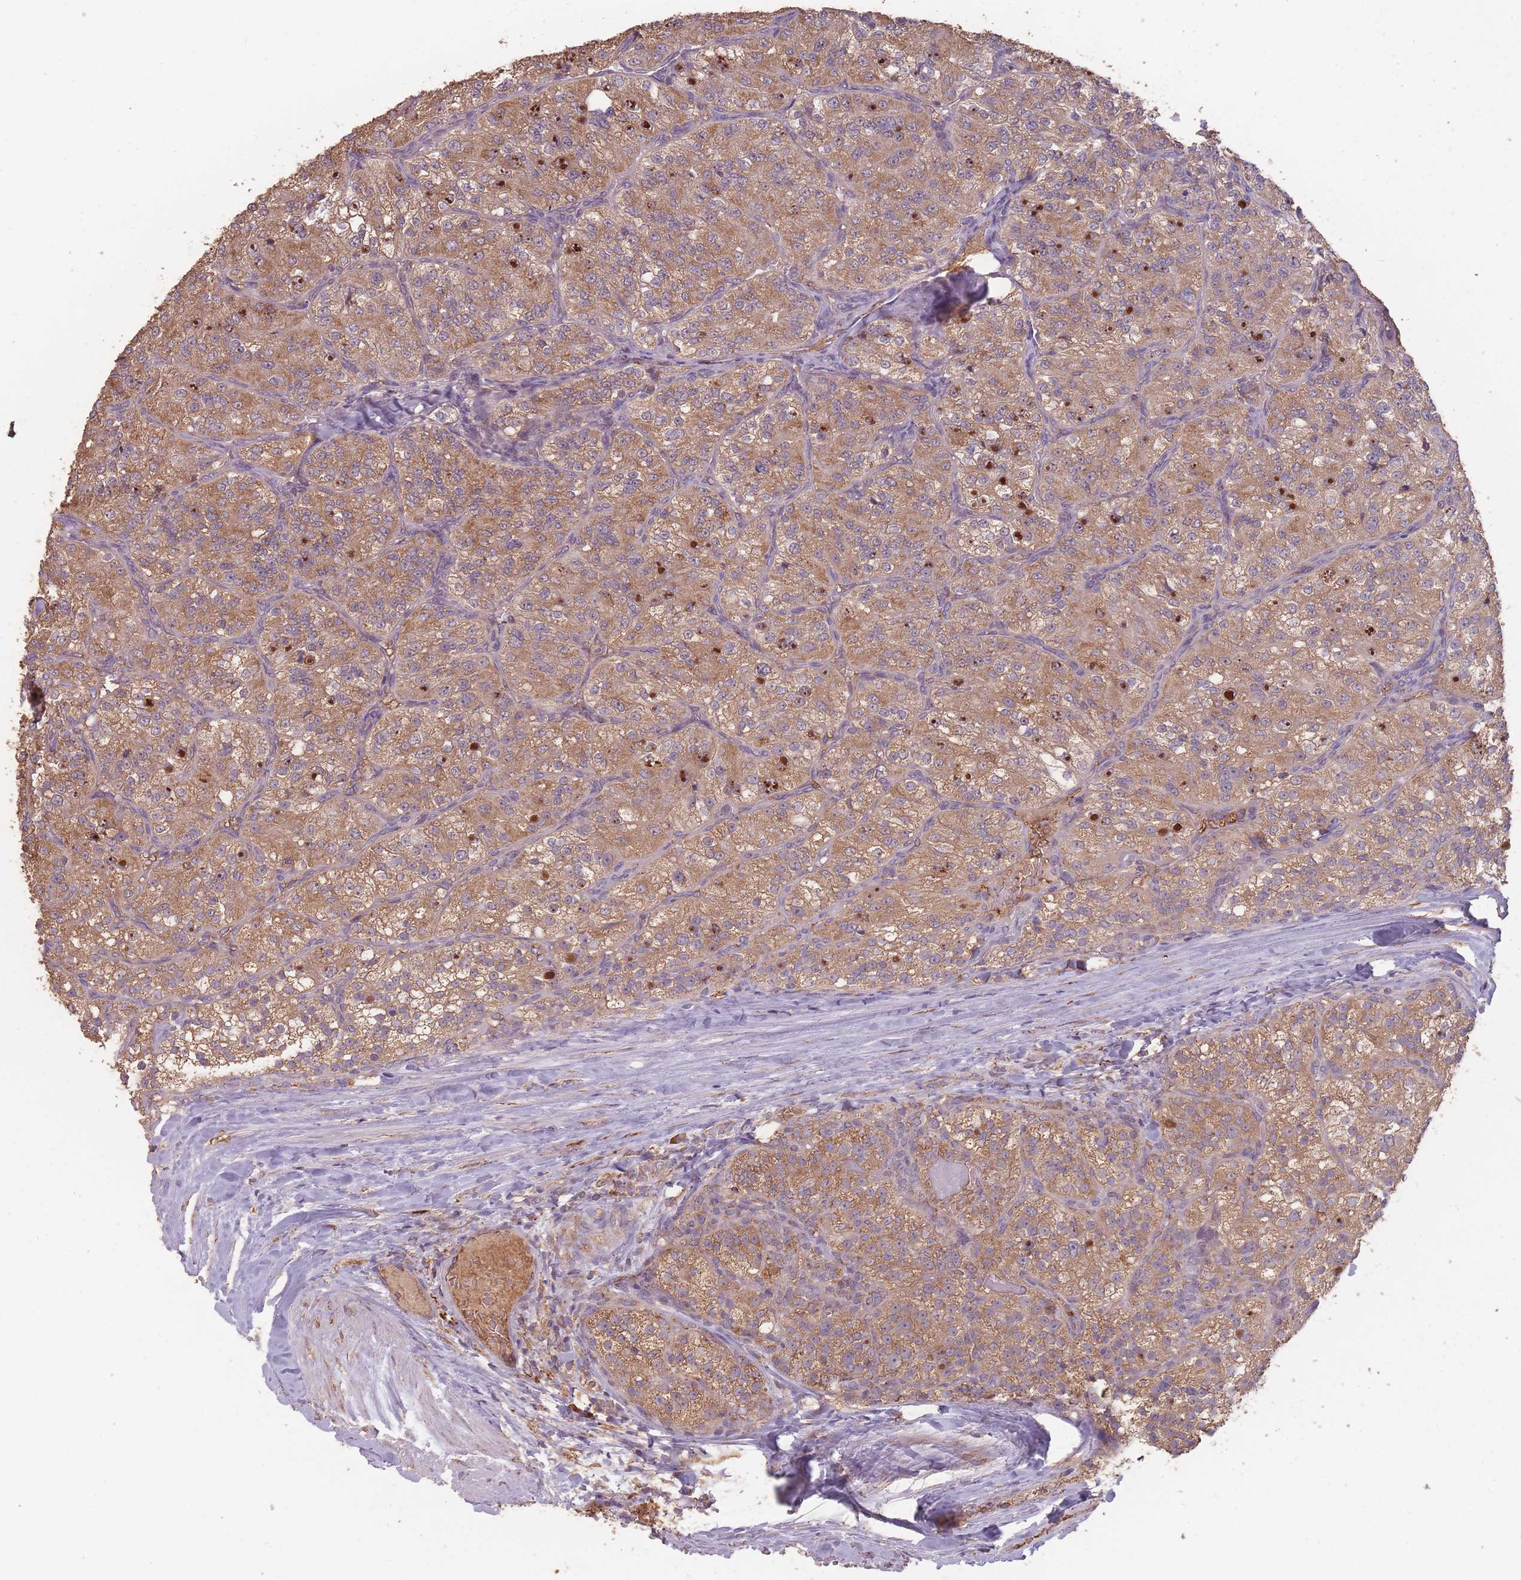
{"staining": {"intensity": "moderate", "quantity": ">75%", "location": "cytoplasmic/membranous"}, "tissue": "renal cancer", "cell_type": "Tumor cells", "image_type": "cancer", "snomed": [{"axis": "morphology", "description": "Adenocarcinoma, NOS"}, {"axis": "topography", "description": "Kidney"}], "caption": "Immunohistochemistry (DAB (3,3'-diaminobenzidine)) staining of human renal cancer (adenocarcinoma) shows moderate cytoplasmic/membranous protein expression in approximately >75% of tumor cells.", "gene": "SANBR", "patient": {"sex": "female", "age": 63}}